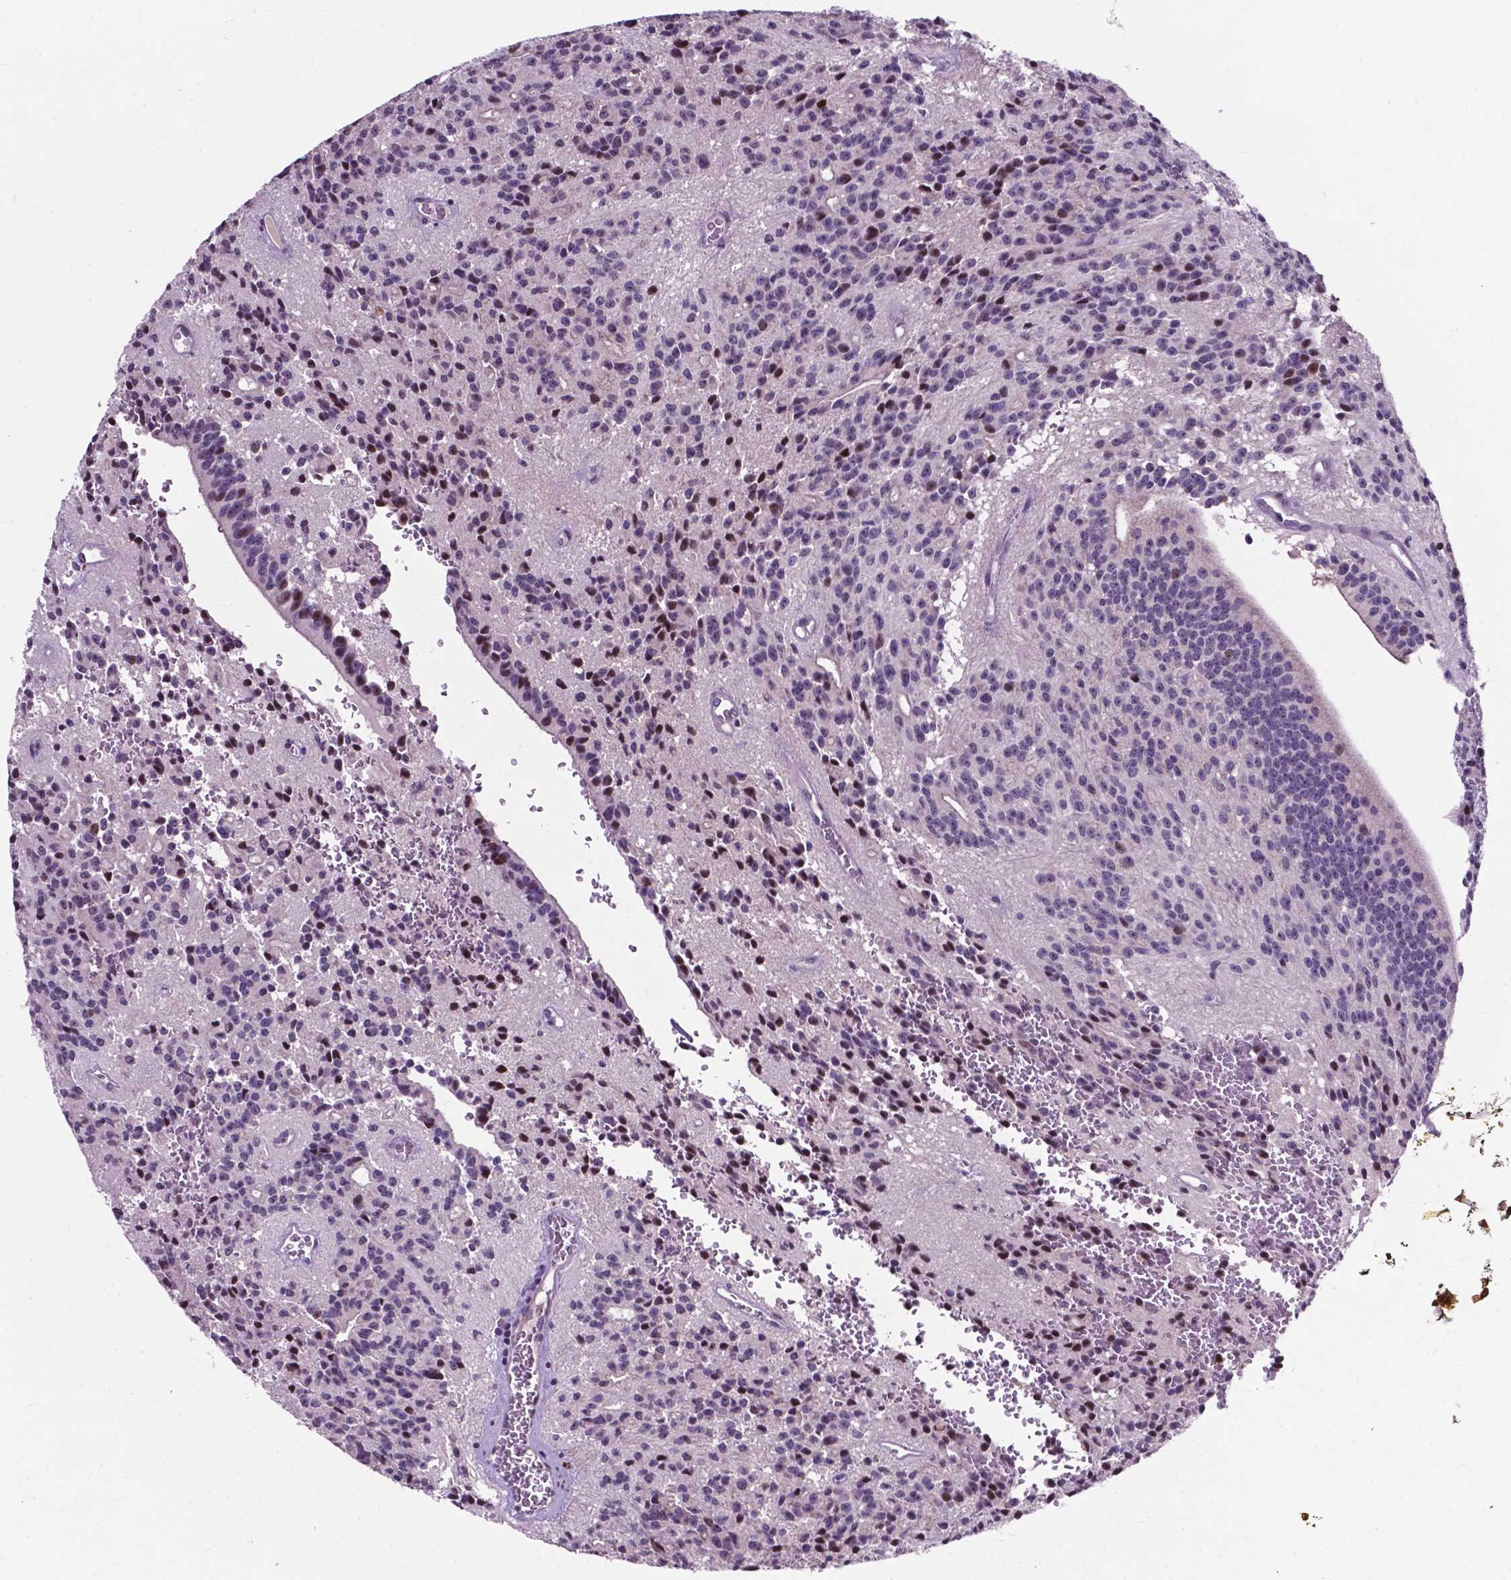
{"staining": {"intensity": "negative", "quantity": "none", "location": "none"}, "tissue": "glioma", "cell_type": "Tumor cells", "image_type": "cancer", "snomed": [{"axis": "morphology", "description": "Glioma, malignant, Low grade"}, {"axis": "topography", "description": "Brain"}], "caption": "This is an immunohistochemistry photomicrograph of human malignant glioma (low-grade). There is no expression in tumor cells.", "gene": "SMAD3", "patient": {"sex": "male", "age": 31}}